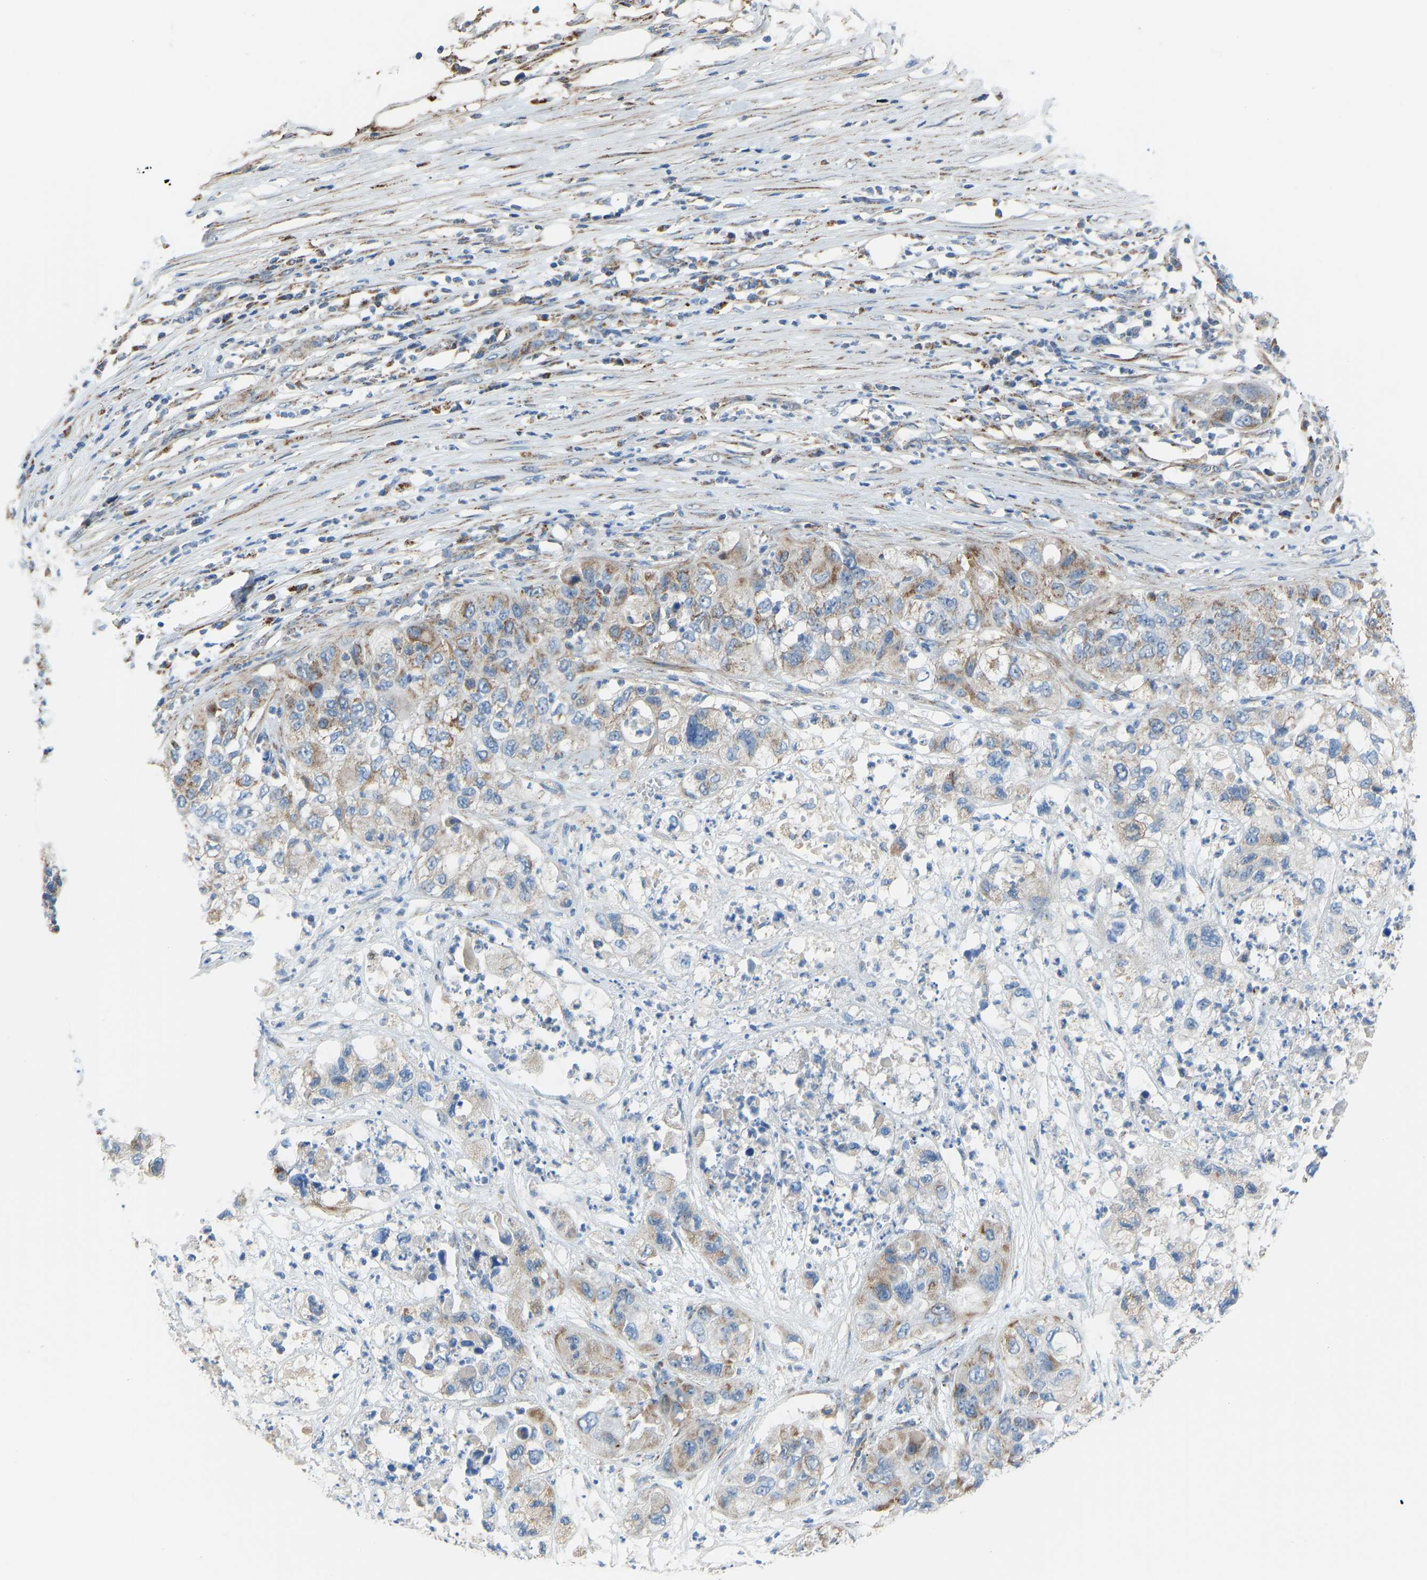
{"staining": {"intensity": "moderate", "quantity": "25%-75%", "location": "cytoplasmic/membranous"}, "tissue": "pancreatic cancer", "cell_type": "Tumor cells", "image_type": "cancer", "snomed": [{"axis": "morphology", "description": "Adenocarcinoma, NOS"}, {"axis": "topography", "description": "Pancreas"}], "caption": "Human pancreatic cancer stained with a protein marker shows moderate staining in tumor cells.", "gene": "SMIM20", "patient": {"sex": "female", "age": 78}}